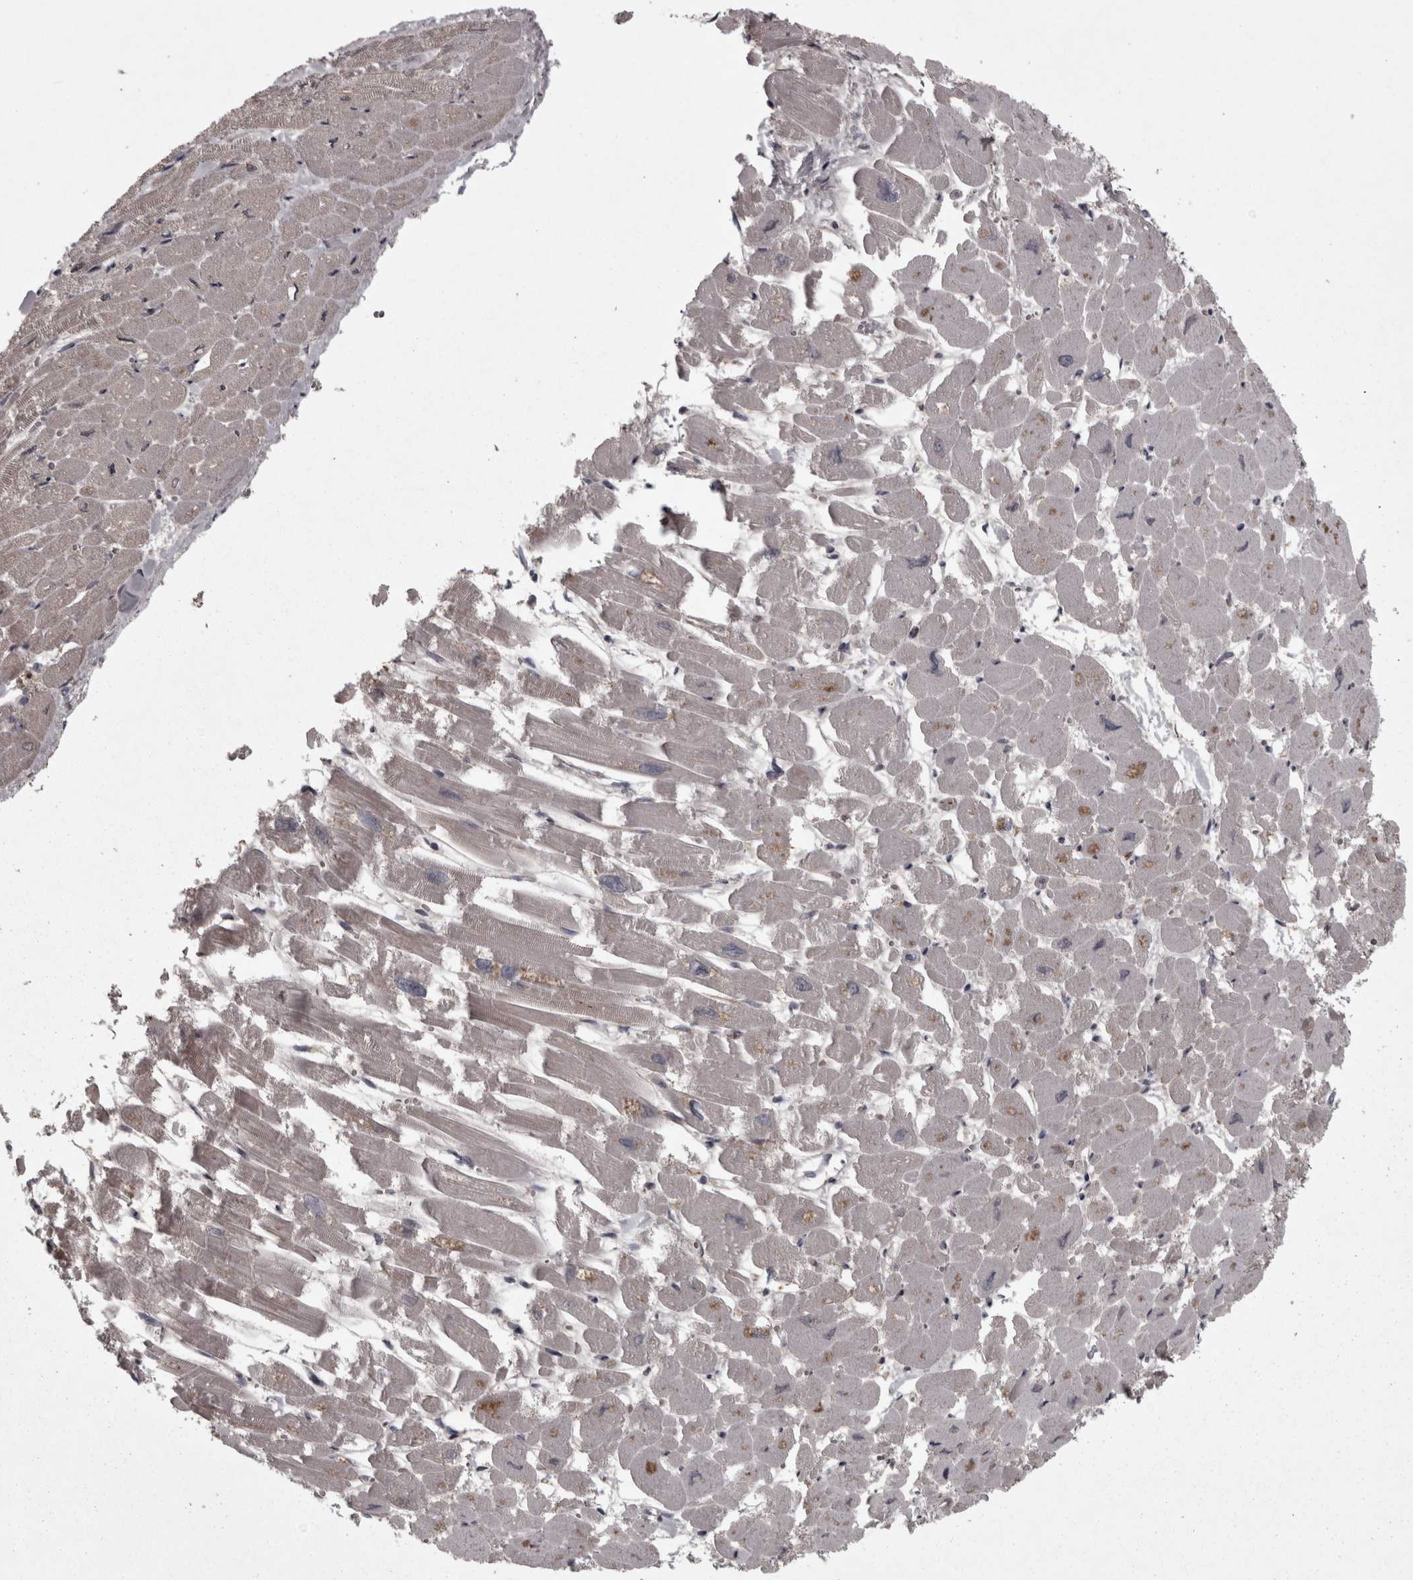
{"staining": {"intensity": "moderate", "quantity": "<25%", "location": "cytoplasmic/membranous"}, "tissue": "heart muscle", "cell_type": "Cardiomyocytes", "image_type": "normal", "snomed": [{"axis": "morphology", "description": "Normal tissue, NOS"}, {"axis": "topography", "description": "Heart"}], "caption": "IHC (DAB) staining of normal heart muscle exhibits moderate cytoplasmic/membranous protein staining in about <25% of cardiomyocytes. The protein of interest is stained brown, and the nuclei are stained in blue (DAB (3,3'-diaminobenzidine) IHC with brightfield microscopy, high magnification).", "gene": "PCDH17", "patient": {"sex": "male", "age": 54}}